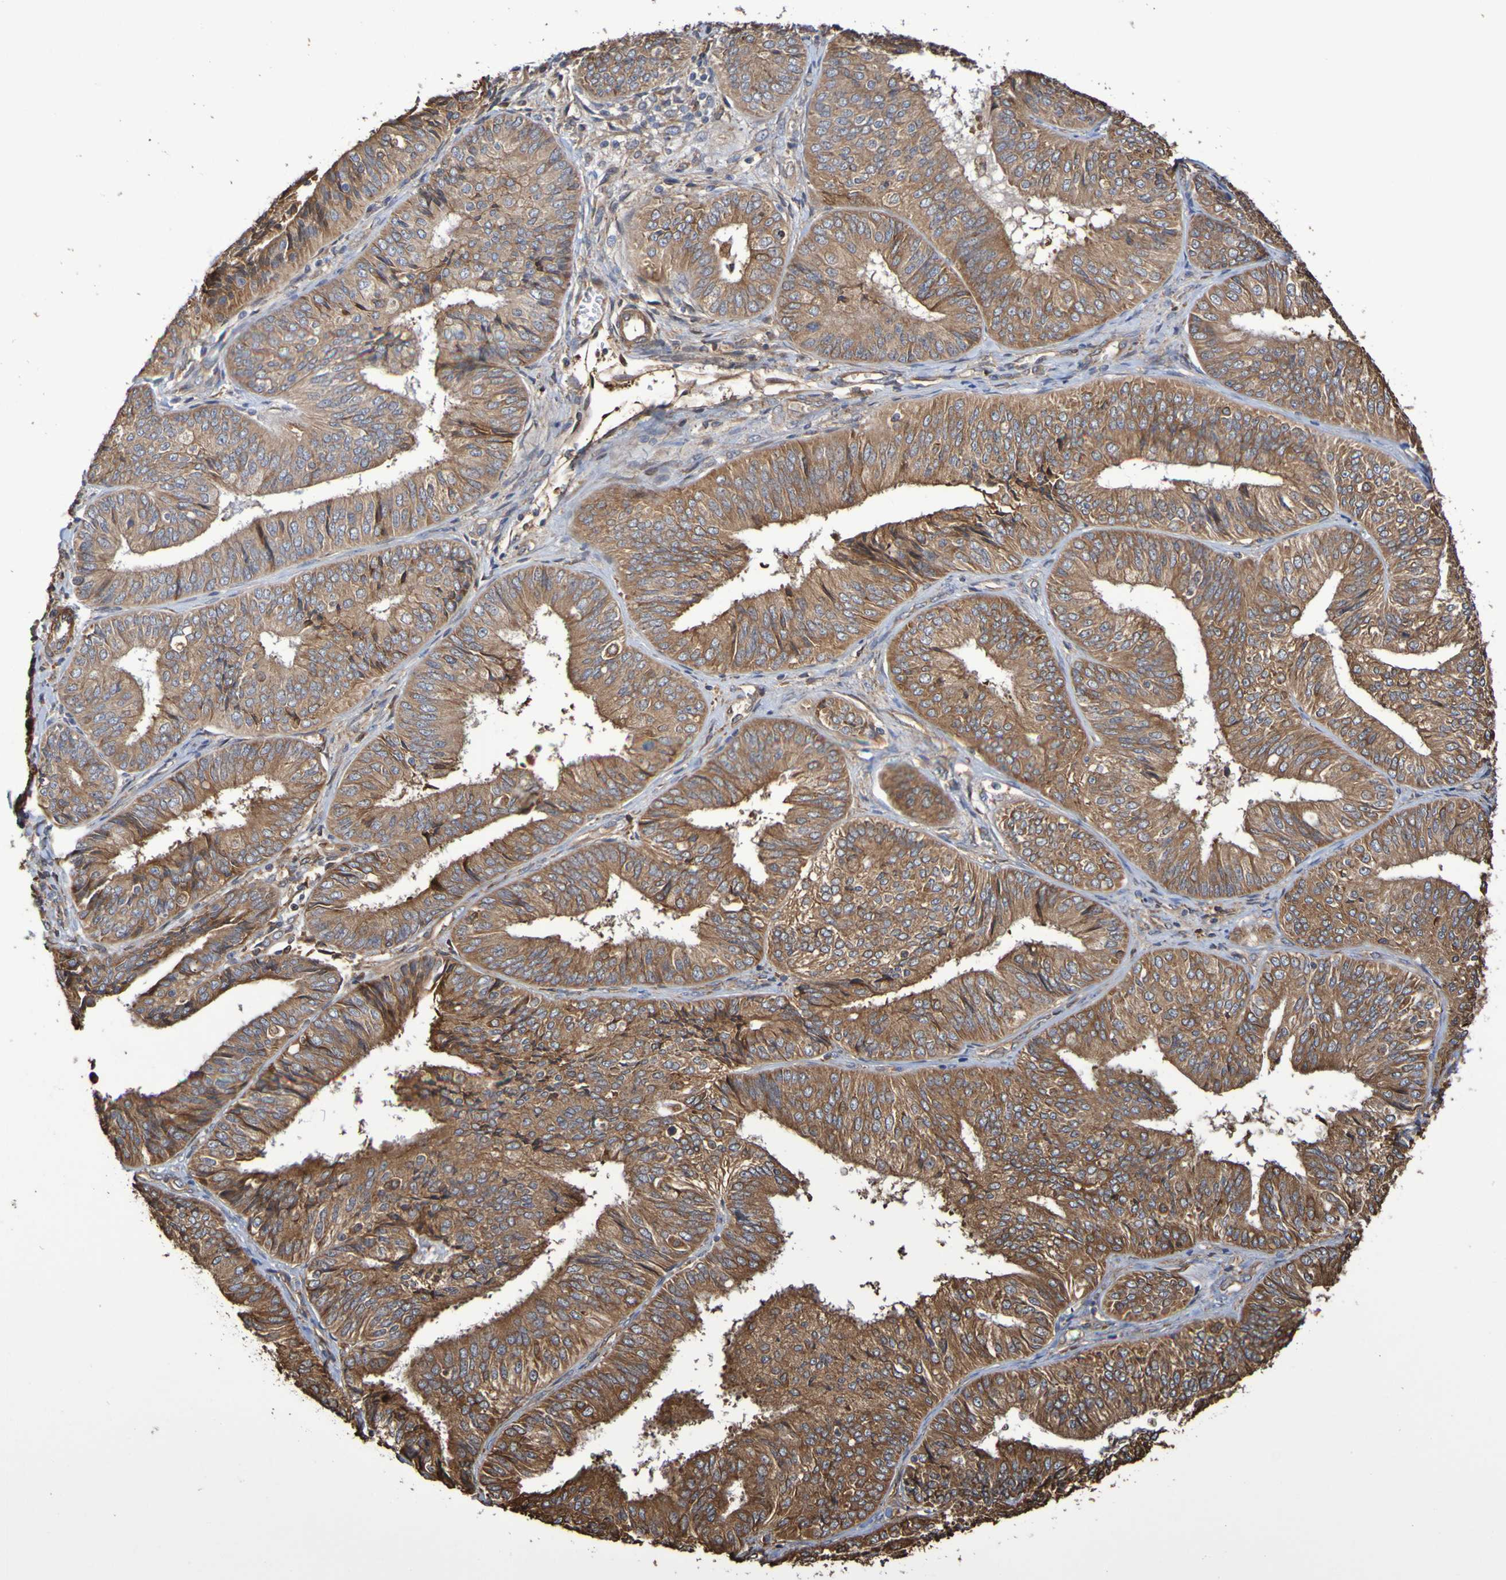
{"staining": {"intensity": "moderate", "quantity": ">75%", "location": "cytoplasmic/membranous"}, "tissue": "endometrial cancer", "cell_type": "Tumor cells", "image_type": "cancer", "snomed": [{"axis": "morphology", "description": "Adenocarcinoma, NOS"}, {"axis": "topography", "description": "Endometrium"}], "caption": "The micrograph displays a brown stain indicating the presence of a protein in the cytoplasmic/membranous of tumor cells in endometrial cancer (adenocarcinoma).", "gene": "RAB11A", "patient": {"sex": "female", "age": 58}}